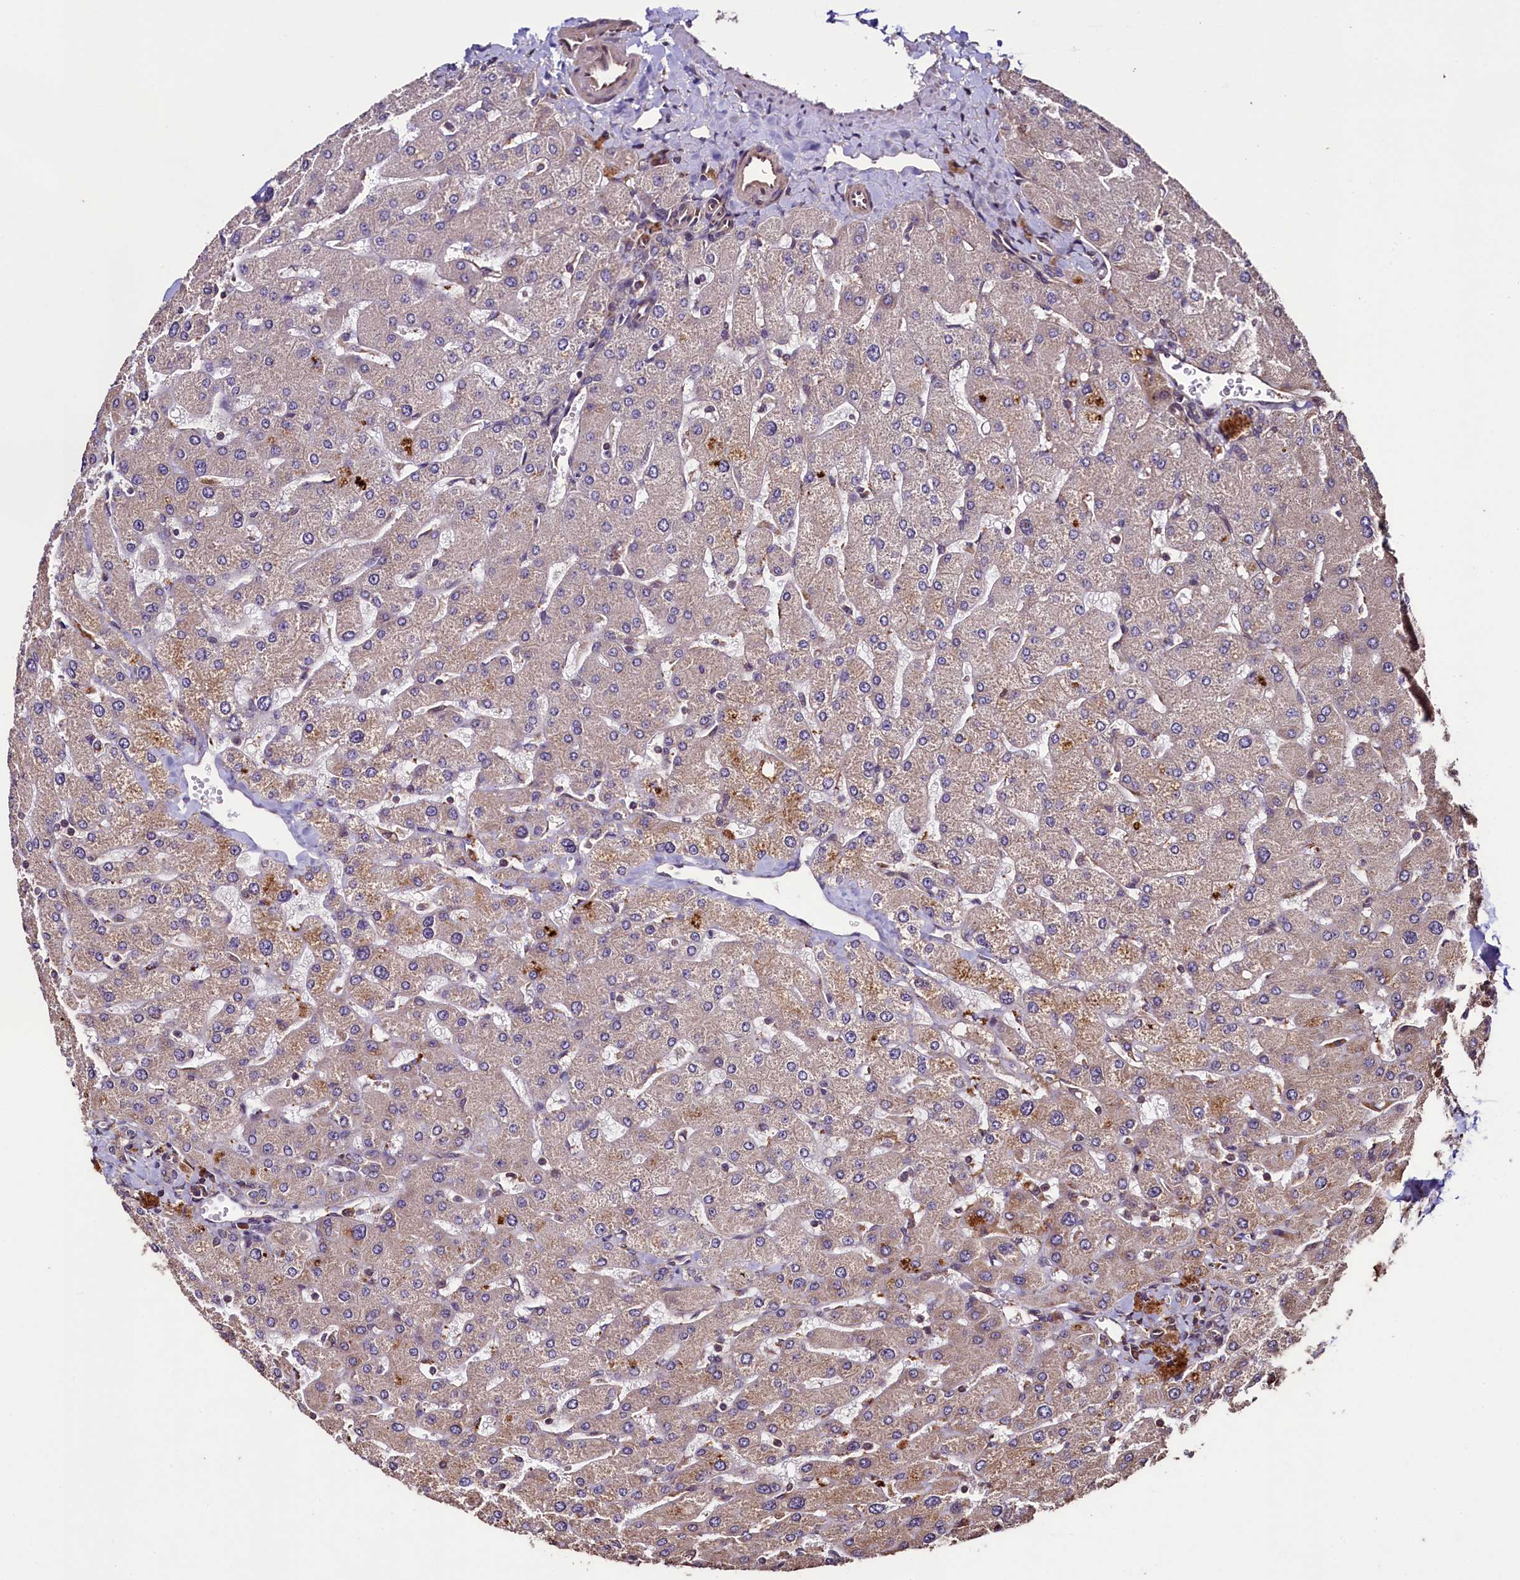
{"staining": {"intensity": "negative", "quantity": "none", "location": "none"}, "tissue": "liver", "cell_type": "Cholangiocytes", "image_type": "normal", "snomed": [{"axis": "morphology", "description": "Normal tissue, NOS"}, {"axis": "topography", "description": "Liver"}], "caption": "IHC photomicrograph of normal human liver stained for a protein (brown), which shows no positivity in cholangiocytes. Nuclei are stained in blue.", "gene": "RBFA", "patient": {"sex": "male", "age": 55}}